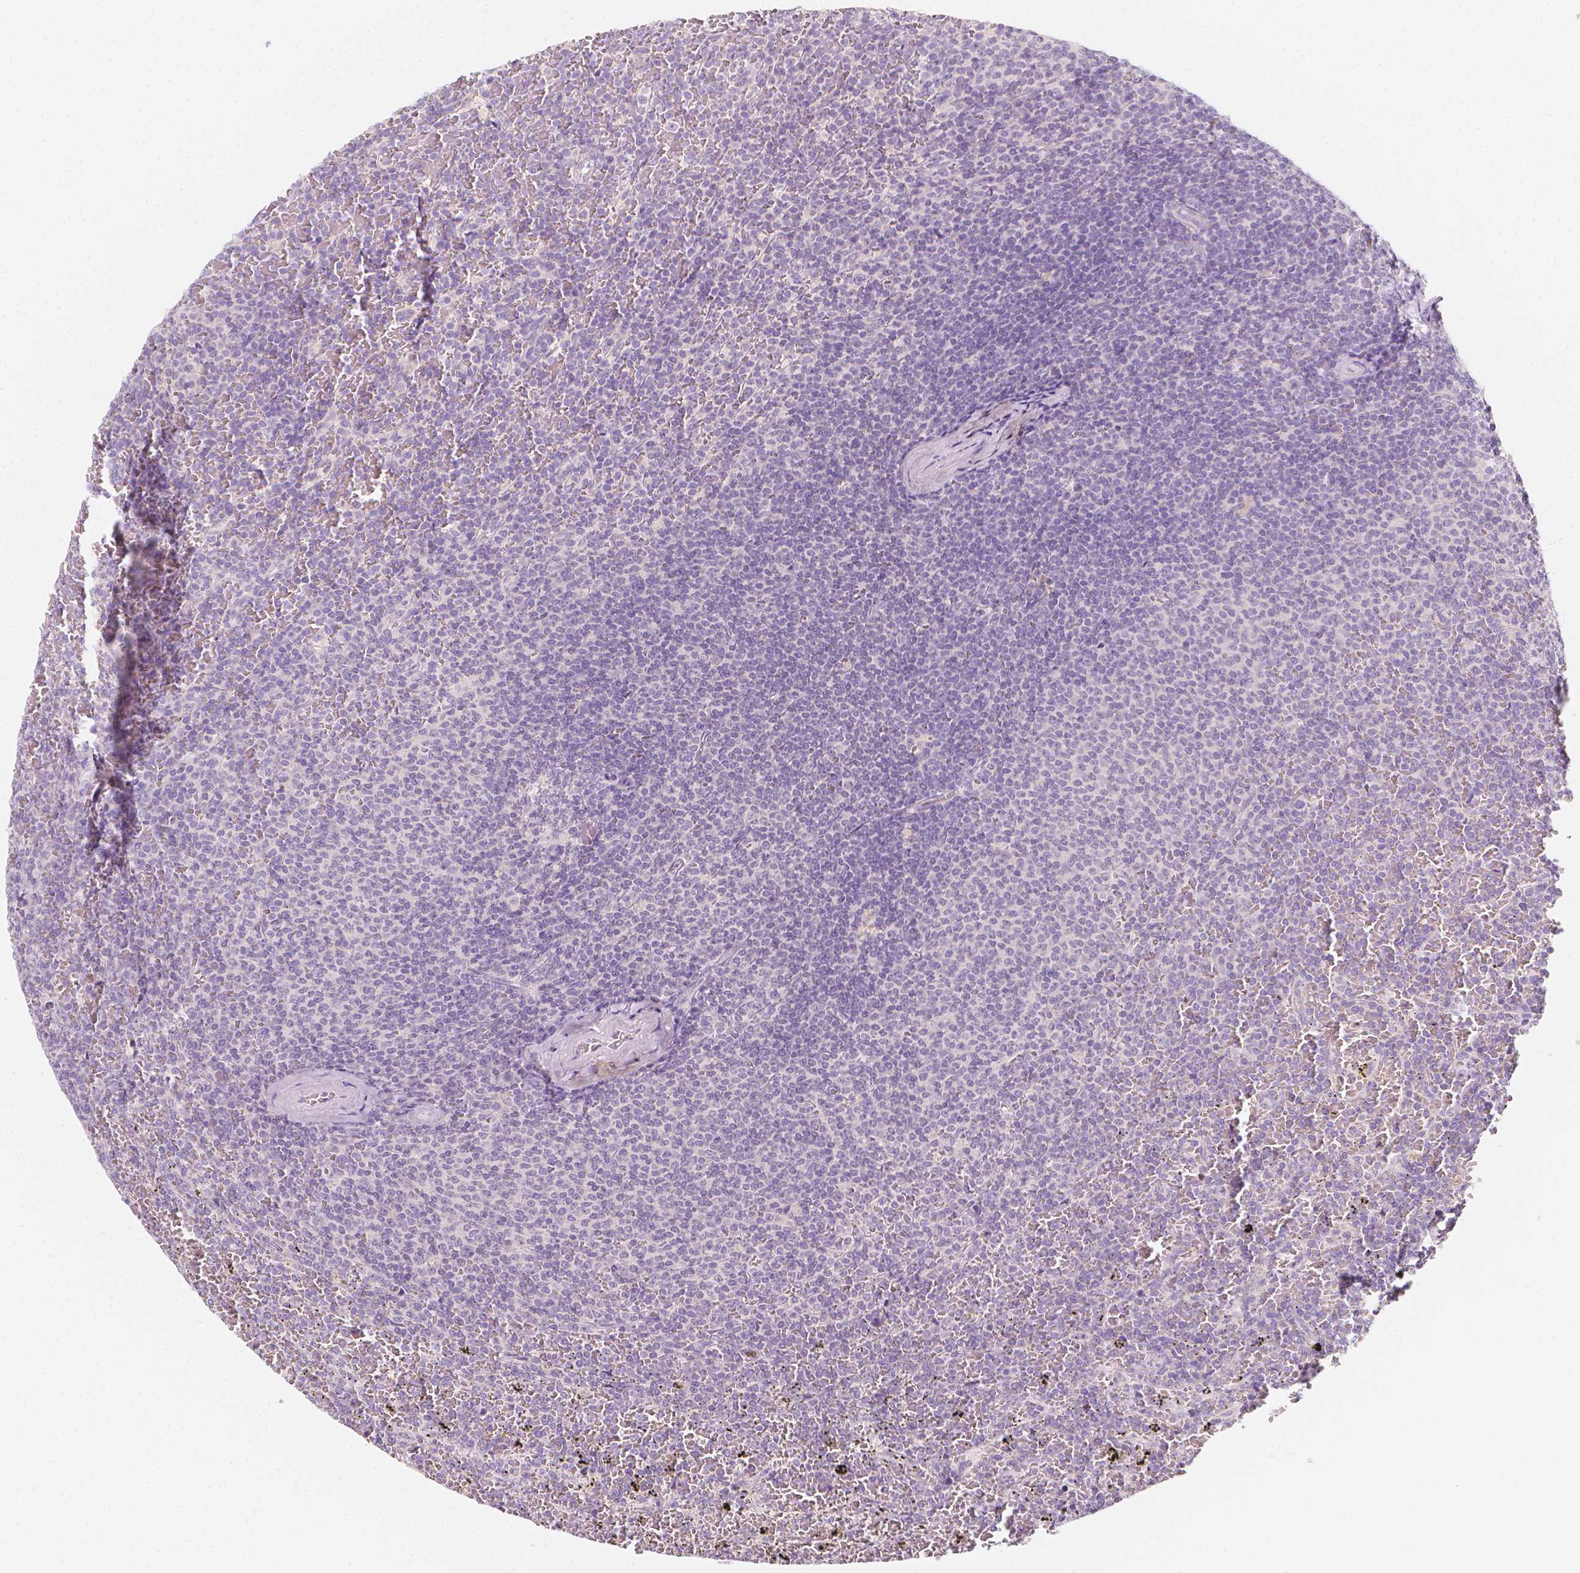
{"staining": {"intensity": "negative", "quantity": "none", "location": "none"}, "tissue": "lymphoma", "cell_type": "Tumor cells", "image_type": "cancer", "snomed": [{"axis": "morphology", "description": "Malignant lymphoma, non-Hodgkin's type, Low grade"}, {"axis": "topography", "description": "Spleen"}], "caption": "Tumor cells show no significant expression in low-grade malignant lymphoma, non-Hodgkin's type. (DAB (3,3'-diaminobenzidine) IHC with hematoxylin counter stain).", "gene": "RBFOX1", "patient": {"sex": "female", "age": 77}}